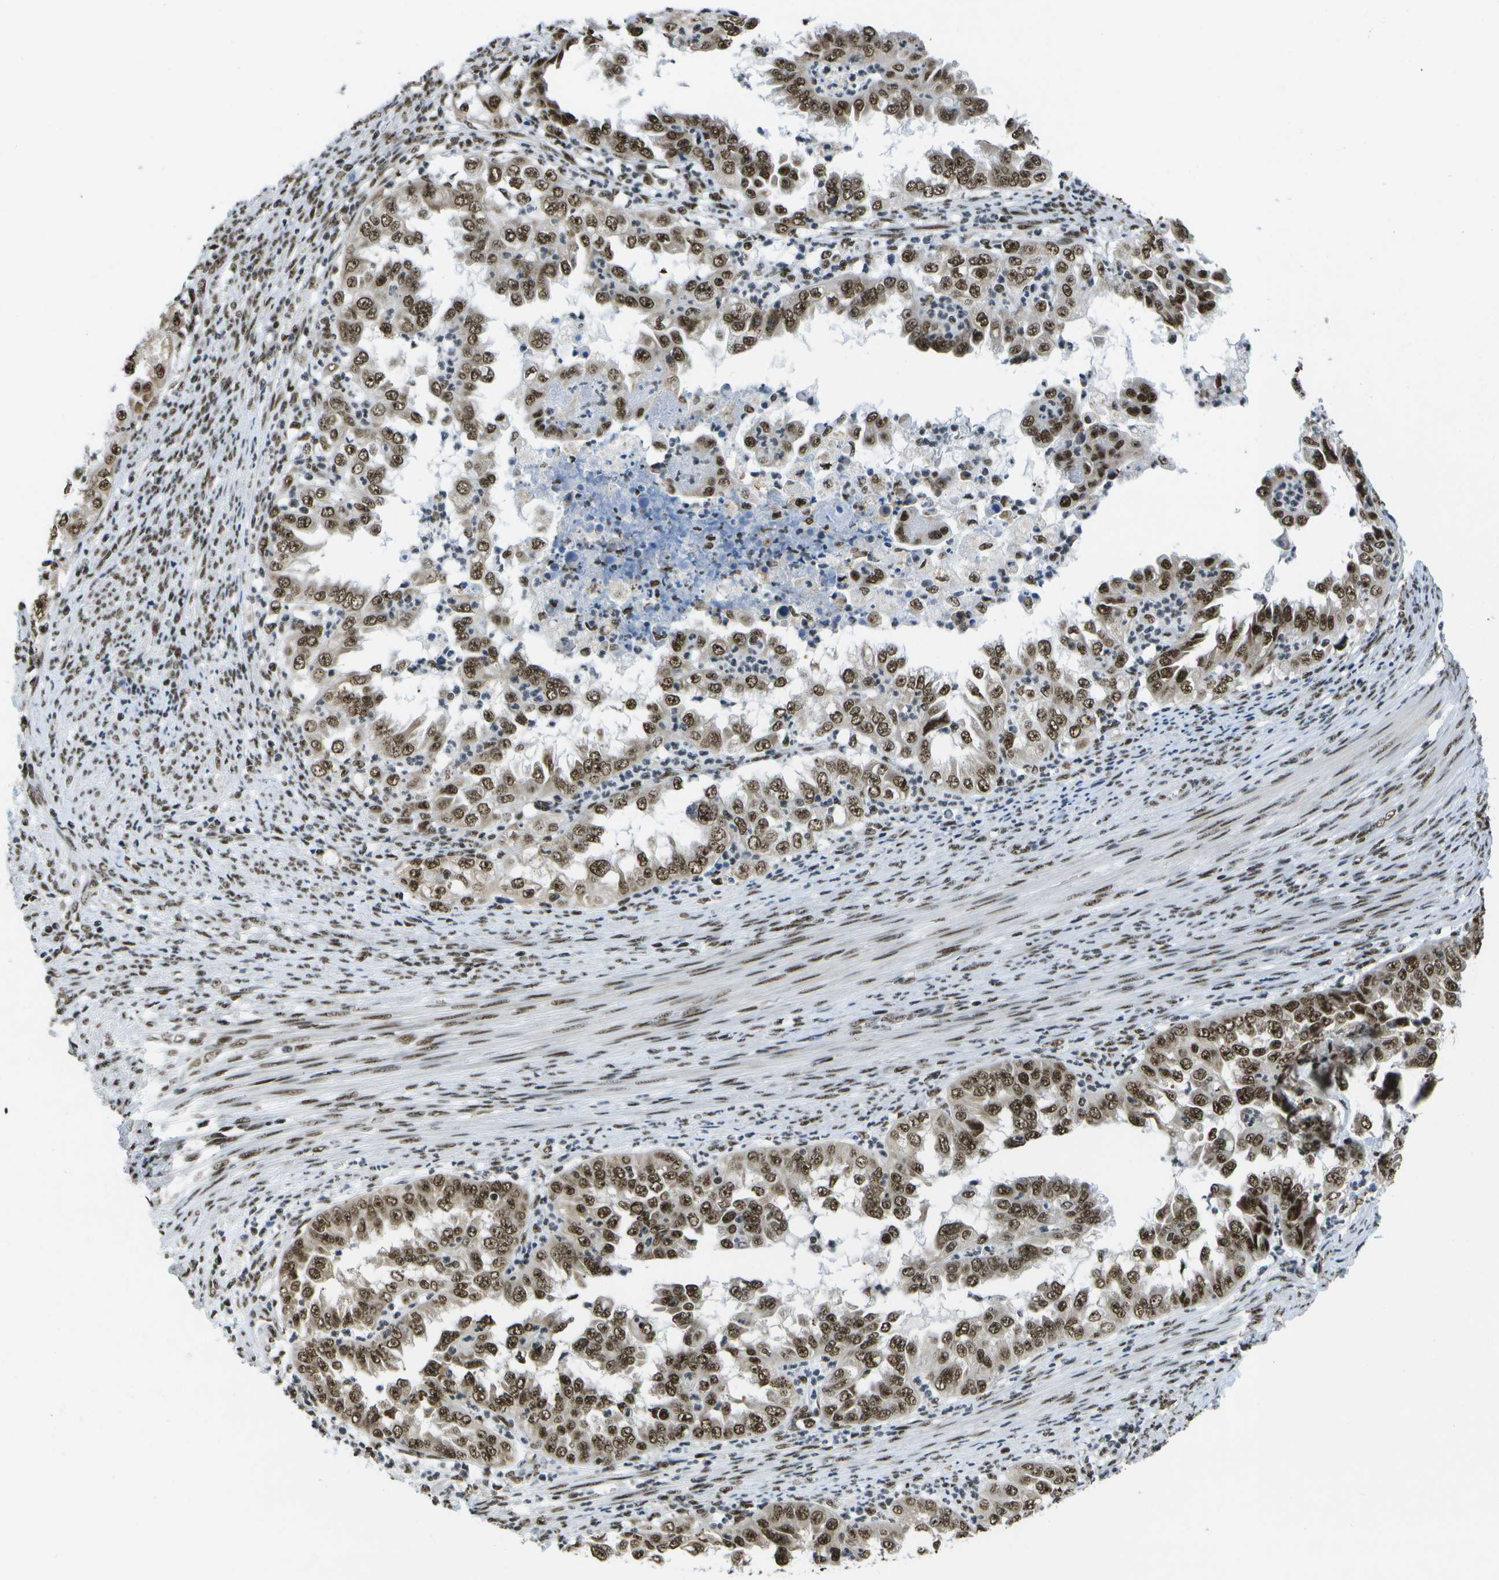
{"staining": {"intensity": "strong", "quantity": ">75%", "location": "nuclear"}, "tissue": "endometrial cancer", "cell_type": "Tumor cells", "image_type": "cancer", "snomed": [{"axis": "morphology", "description": "Adenocarcinoma, NOS"}, {"axis": "topography", "description": "Endometrium"}], "caption": "Immunohistochemical staining of human endometrial cancer reveals high levels of strong nuclear staining in about >75% of tumor cells. The staining was performed using DAB (3,3'-diaminobenzidine) to visualize the protein expression in brown, while the nuclei were stained in blue with hematoxylin (Magnification: 20x).", "gene": "NSRP1", "patient": {"sex": "female", "age": 85}}